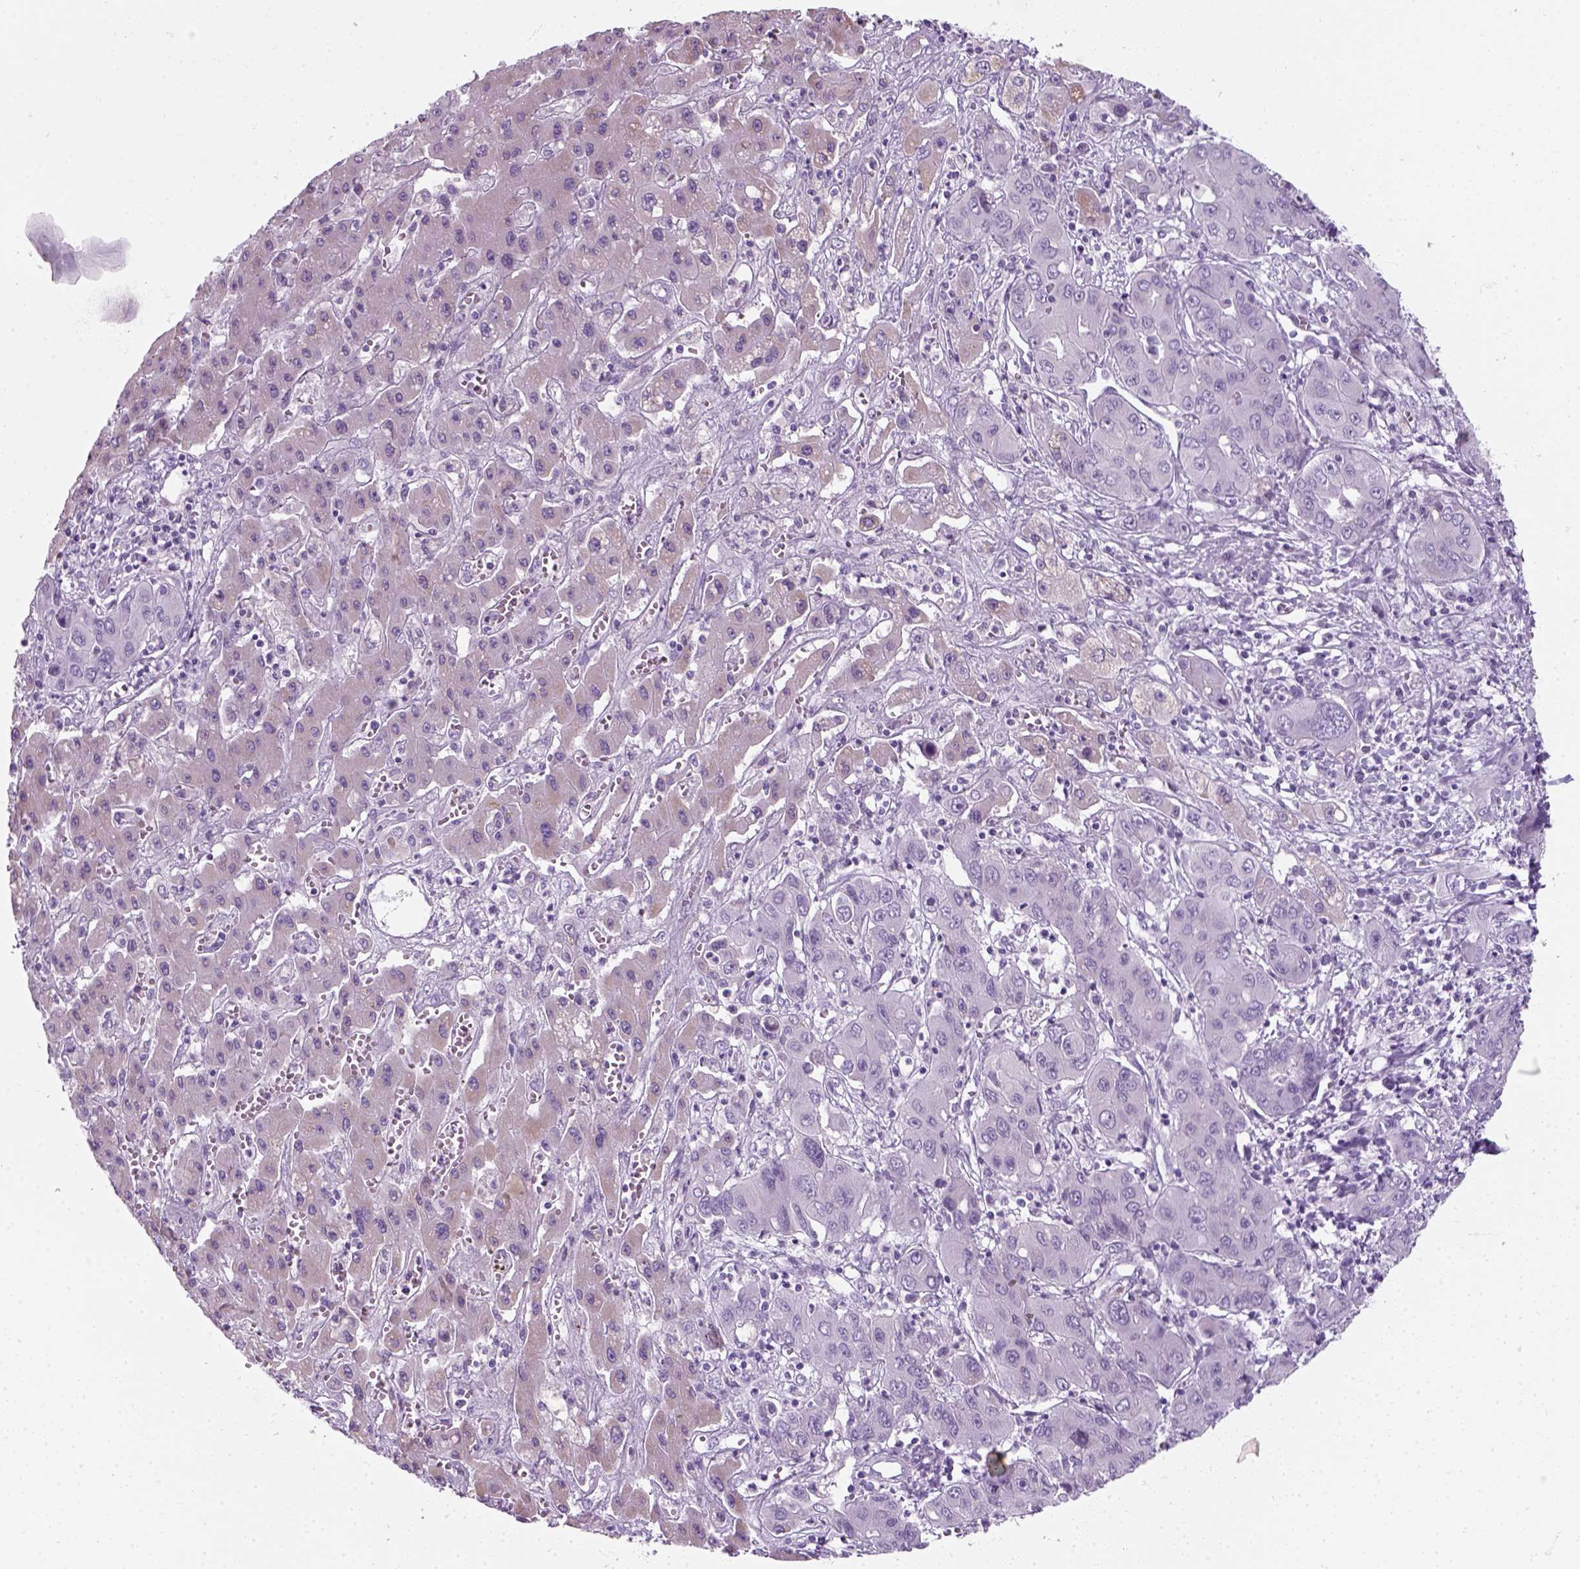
{"staining": {"intensity": "negative", "quantity": "none", "location": "none"}, "tissue": "liver cancer", "cell_type": "Tumor cells", "image_type": "cancer", "snomed": [{"axis": "morphology", "description": "Cholangiocarcinoma"}, {"axis": "topography", "description": "Liver"}], "caption": "The image displays no significant staining in tumor cells of liver cancer. Brightfield microscopy of IHC stained with DAB (brown) and hematoxylin (blue), captured at high magnification.", "gene": "SLC12A5", "patient": {"sex": "male", "age": 67}}